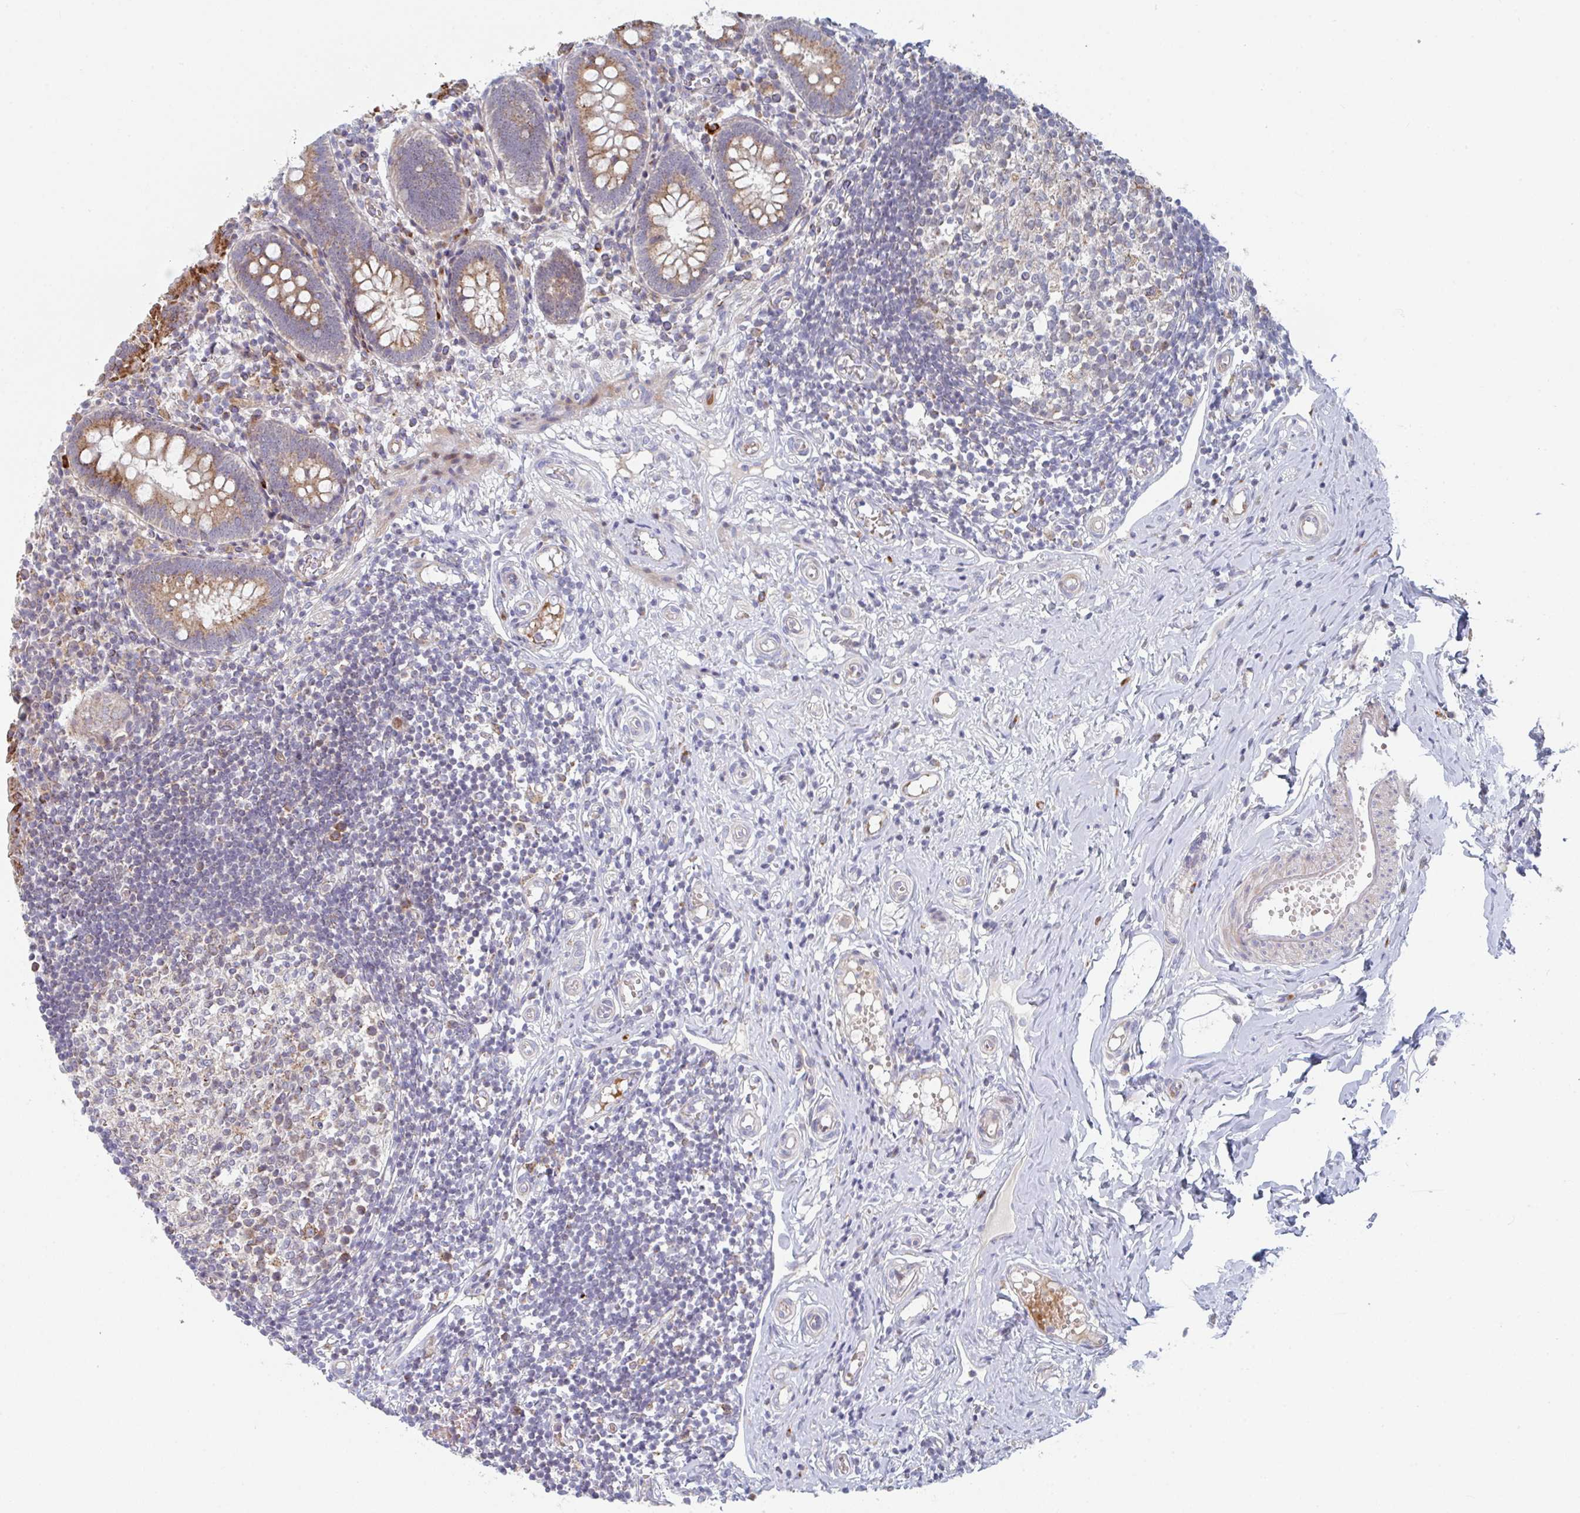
{"staining": {"intensity": "moderate", "quantity": ">75%", "location": "cytoplasmic/membranous"}, "tissue": "appendix", "cell_type": "Glandular cells", "image_type": "normal", "snomed": [{"axis": "morphology", "description": "Normal tissue, NOS"}, {"axis": "topography", "description": "Appendix"}], "caption": "This micrograph shows IHC staining of normal human appendix, with medium moderate cytoplasmic/membranous expression in approximately >75% of glandular cells.", "gene": "ZNF644", "patient": {"sex": "female", "age": 17}}